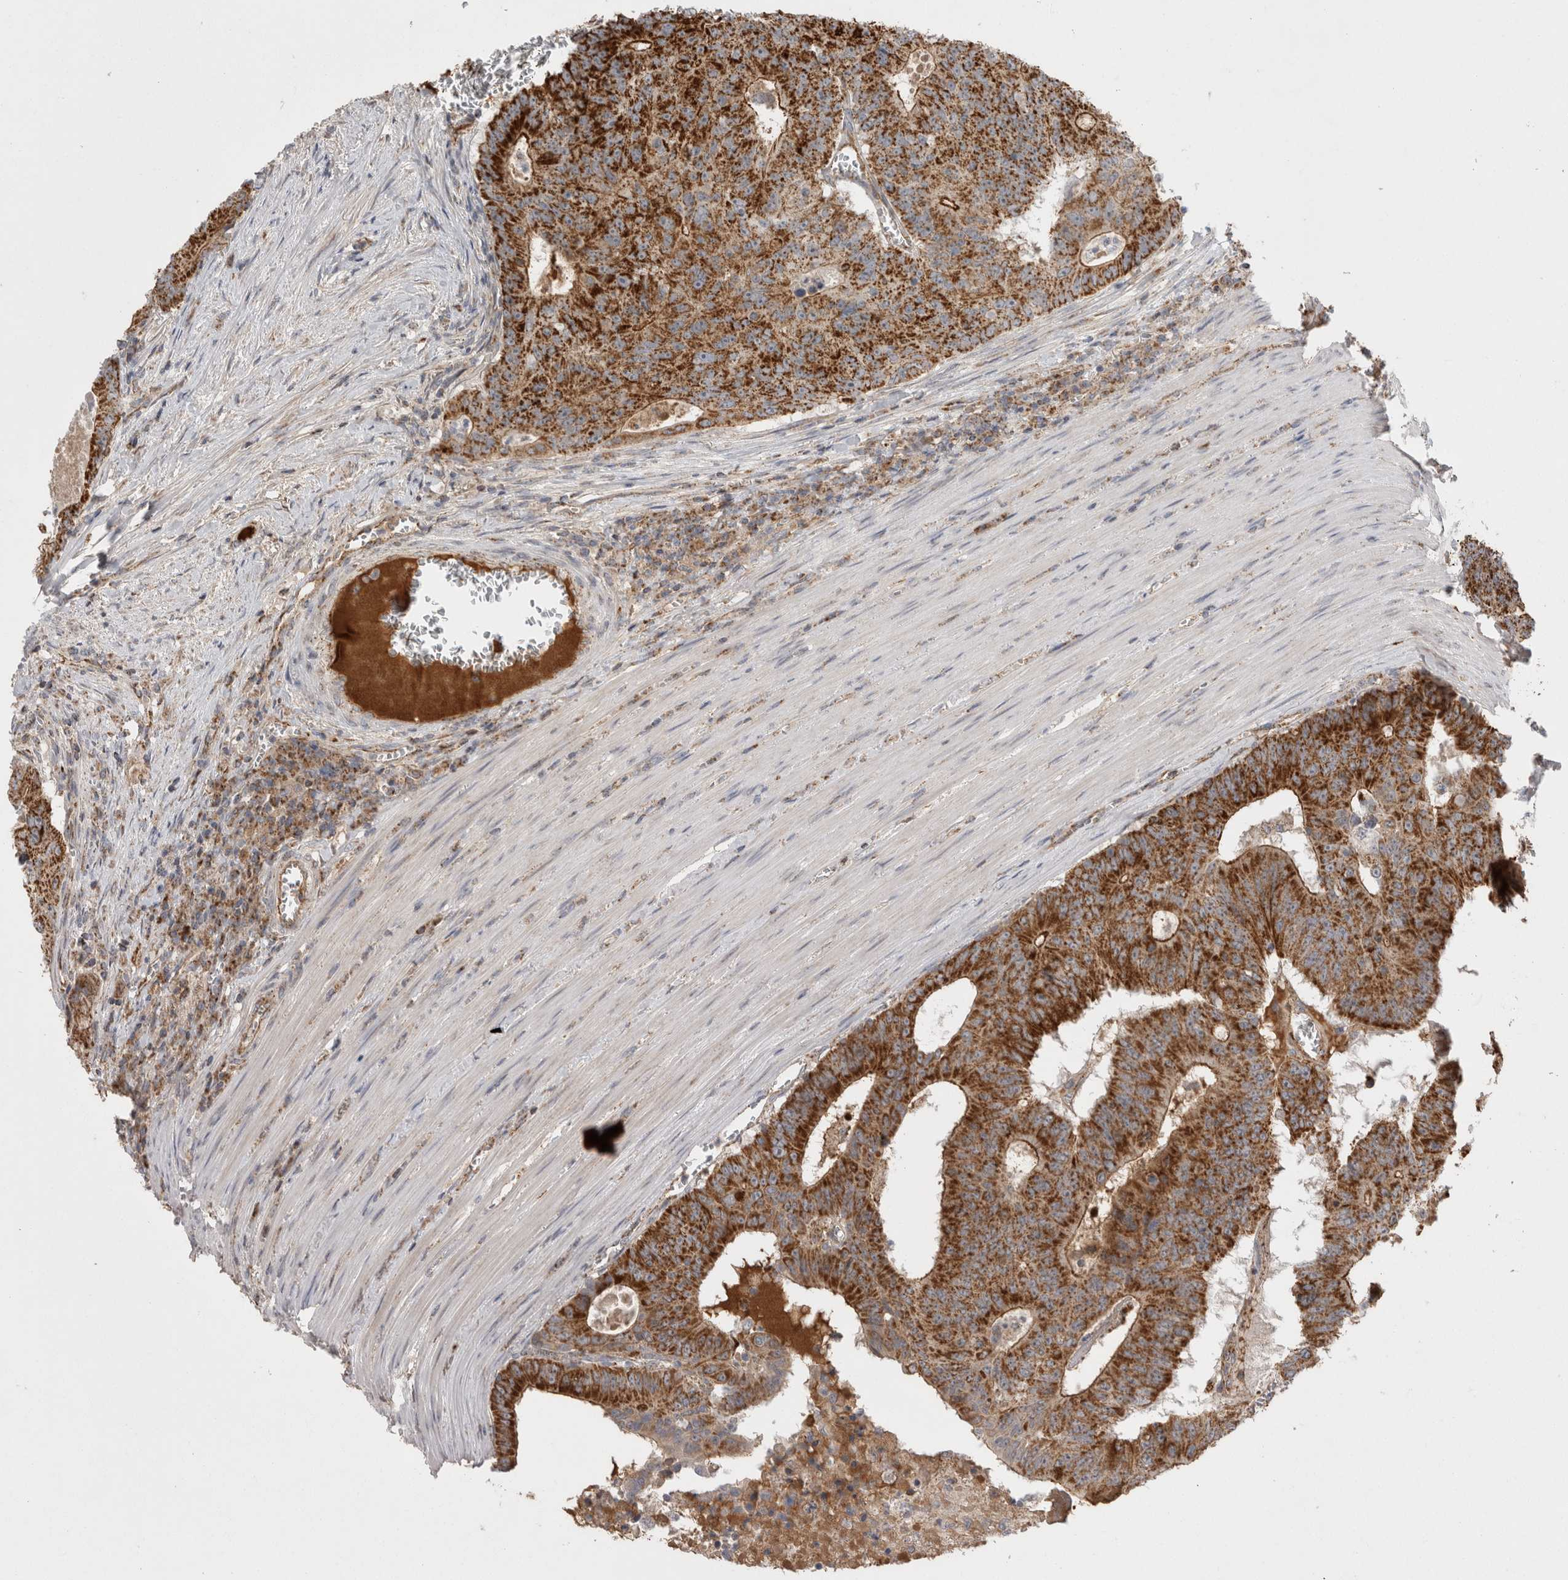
{"staining": {"intensity": "strong", "quantity": ">75%", "location": "cytoplasmic/membranous"}, "tissue": "colorectal cancer", "cell_type": "Tumor cells", "image_type": "cancer", "snomed": [{"axis": "morphology", "description": "Adenocarcinoma, NOS"}, {"axis": "topography", "description": "Colon"}], "caption": "Immunohistochemistry (IHC) photomicrograph of neoplastic tissue: colorectal adenocarcinoma stained using IHC demonstrates high levels of strong protein expression localized specifically in the cytoplasmic/membranous of tumor cells, appearing as a cytoplasmic/membranous brown color.", "gene": "DARS2", "patient": {"sex": "male", "age": 87}}